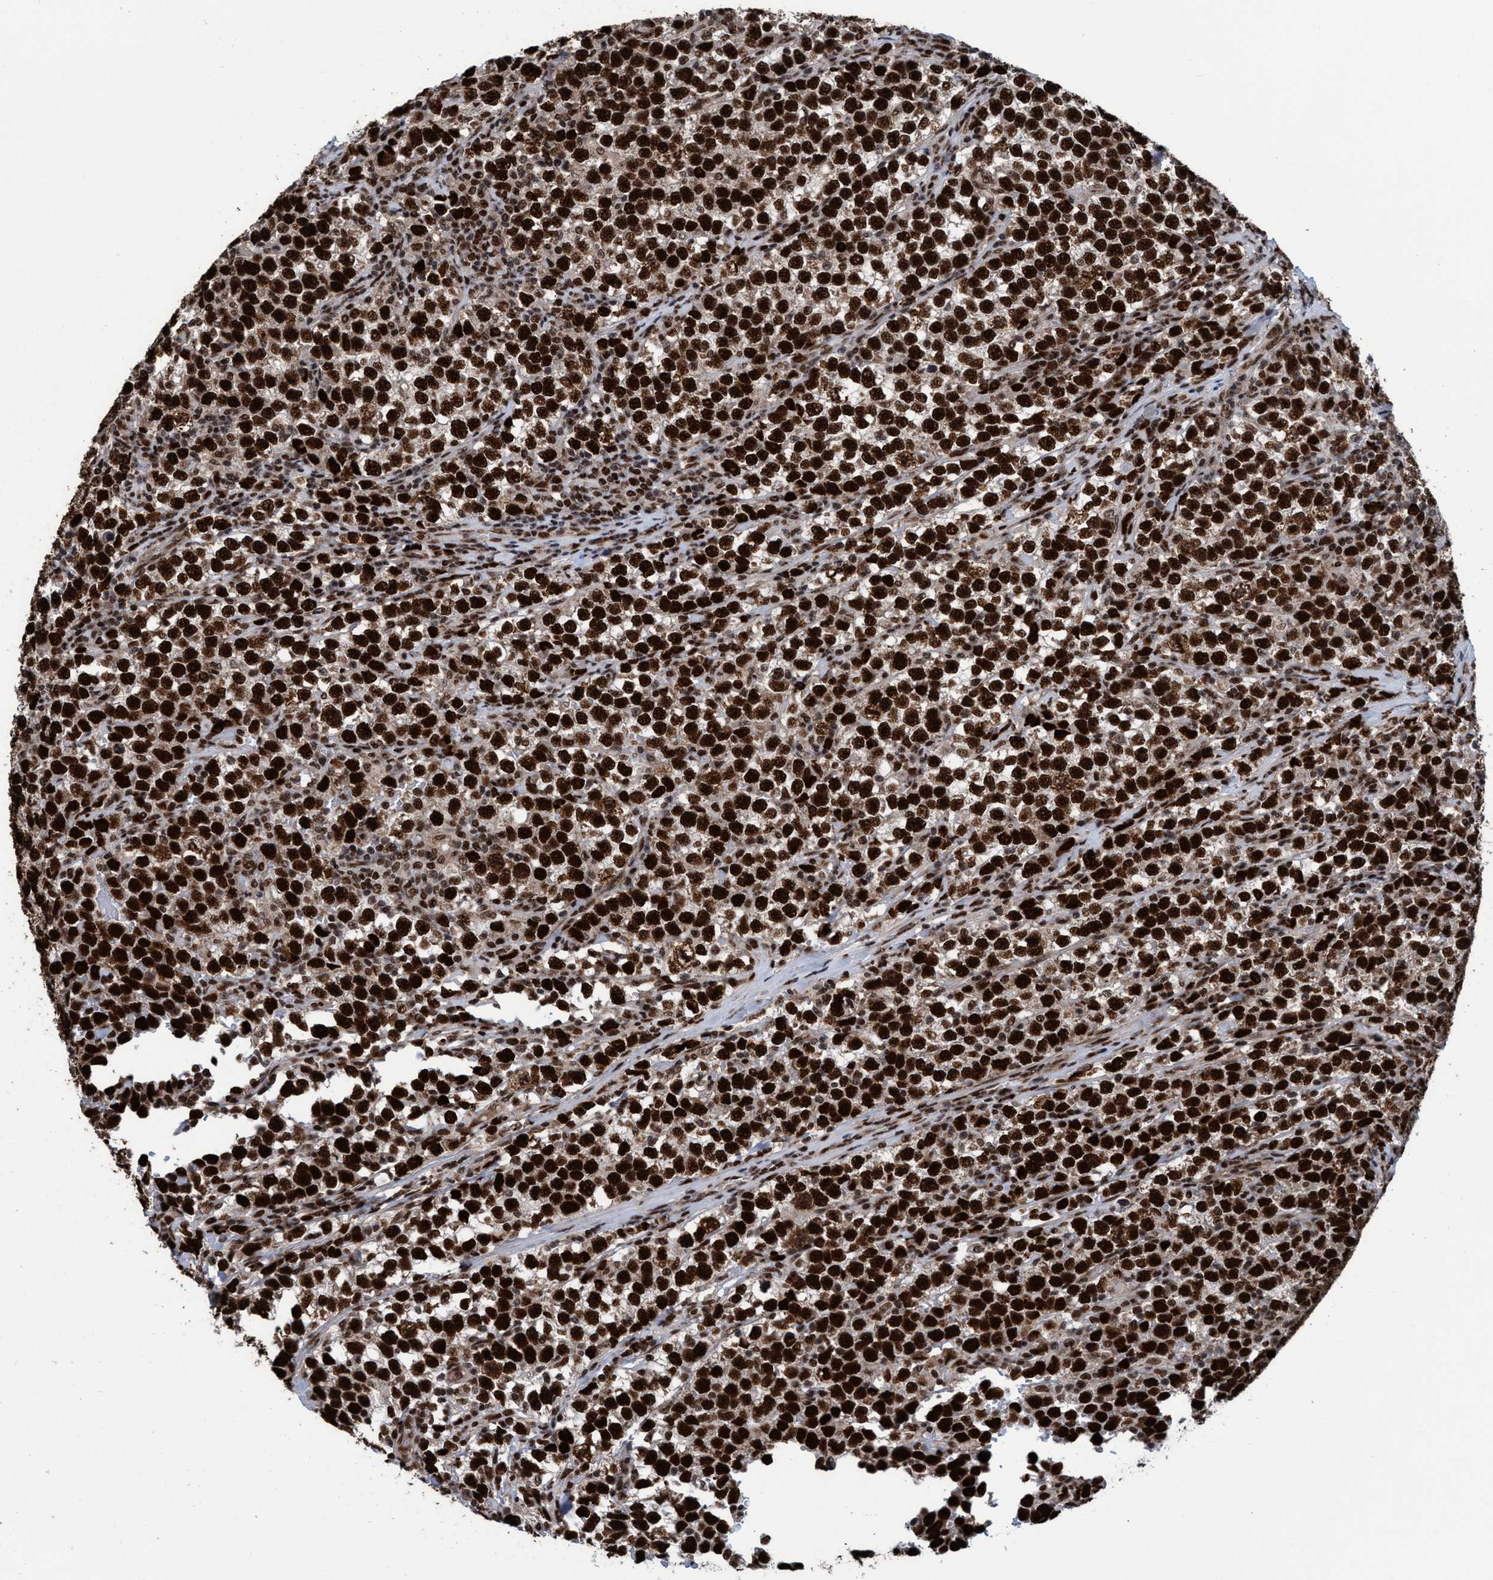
{"staining": {"intensity": "strong", "quantity": ">75%", "location": "nuclear"}, "tissue": "testis cancer", "cell_type": "Tumor cells", "image_type": "cancer", "snomed": [{"axis": "morphology", "description": "Seminoma, NOS"}, {"axis": "topography", "description": "Testis"}], "caption": "Immunohistochemical staining of human seminoma (testis) shows high levels of strong nuclear protein positivity in about >75% of tumor cells.", "gene": "TOPBP1", "patient": {"sex": "male", "age": 43}}